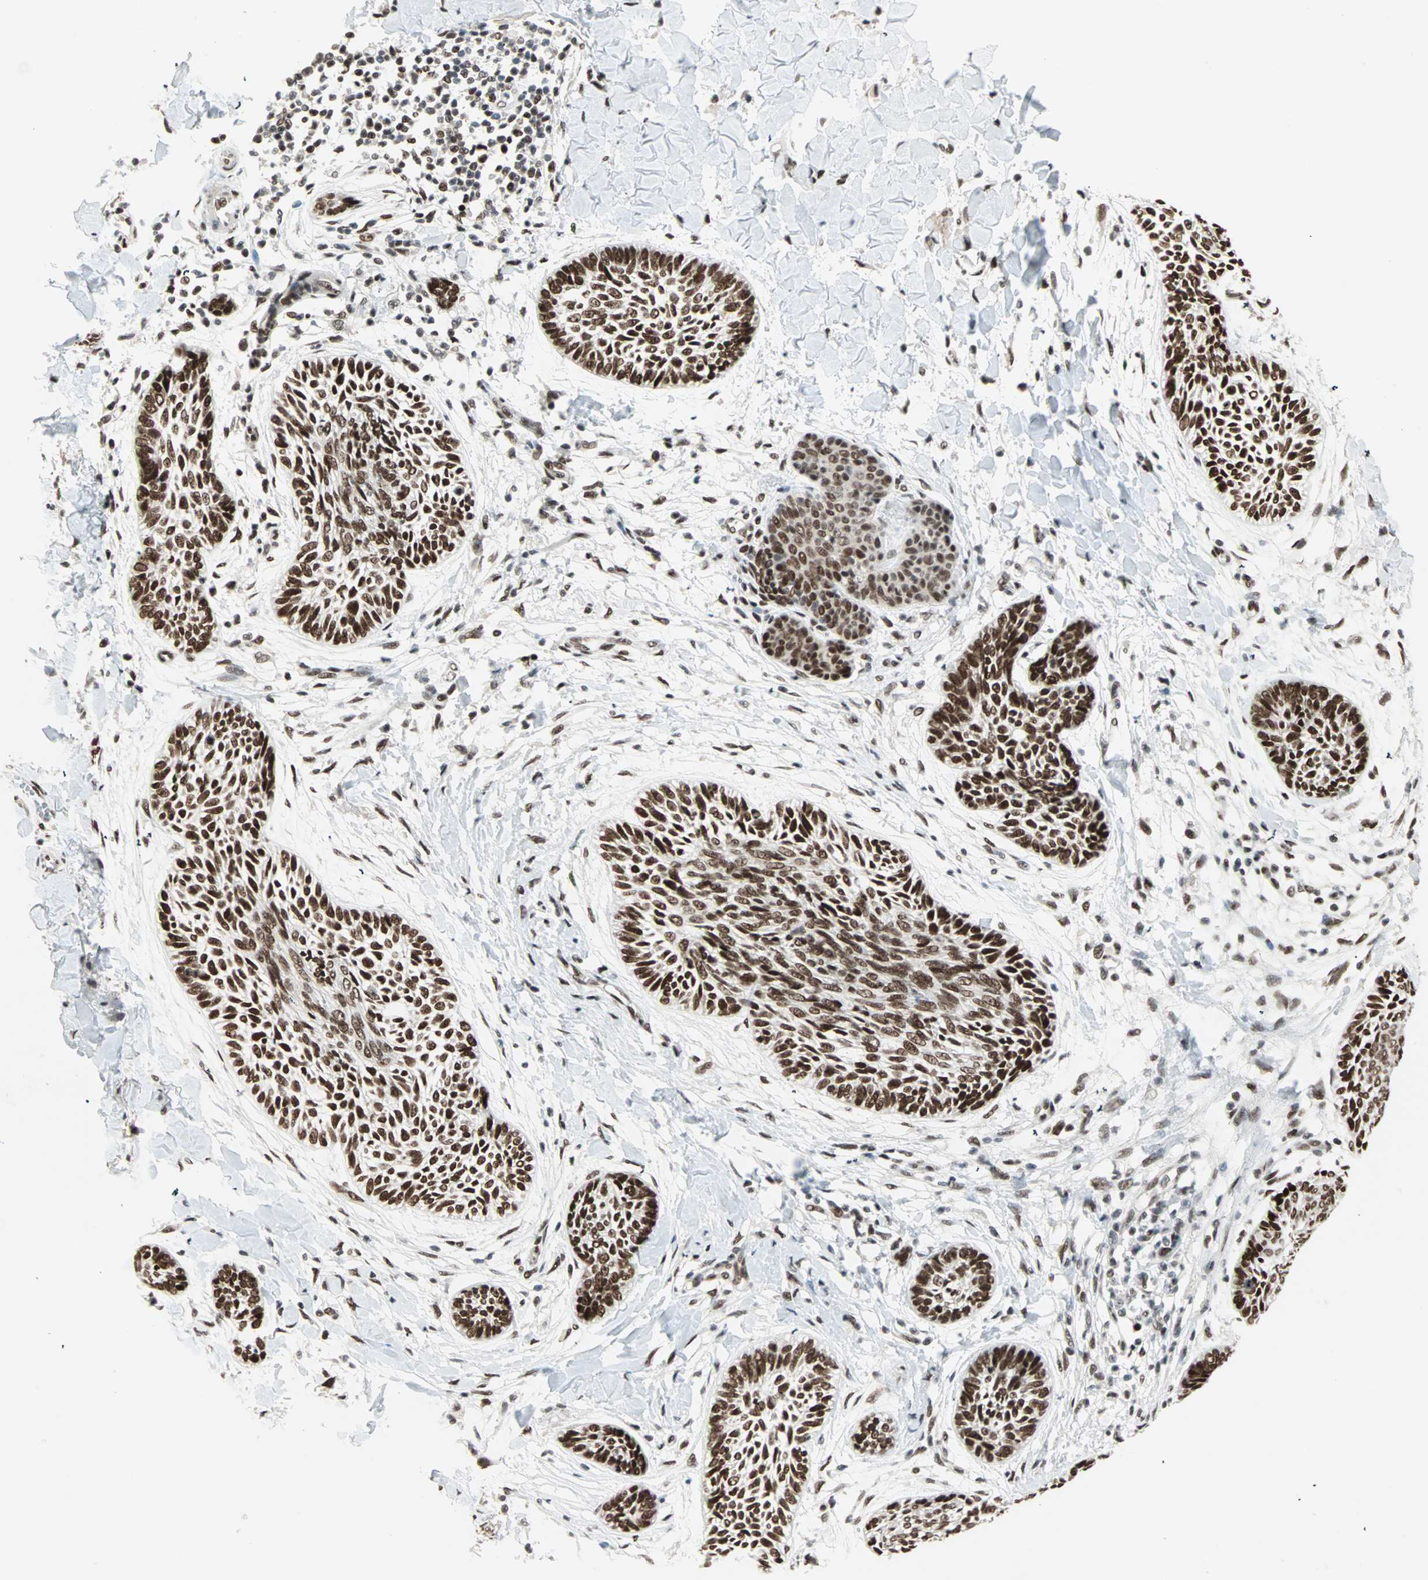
{"staining": {"intensity": "strong", "quantity": ">75%", "location": "nuclear"}, "tissue": "skin cancer", "cell_type": "Tumor cells", "image_type": "cancer", "snomed": [{"axis": "morphology", "description": "Papilloma, NOS"}, {"axis": "morphology", "description": "Basal cell carcinoma"}, {"axis": "topography", "description": "Skin"}], "caption": "Skin cancer stained for a protein shows strong nuclear positivity in tumor cells. (Brightfield microscopy of DAB IHC at high magnification).", "gene": "BLM", "patient": {"sex": "male", "age": 87}}